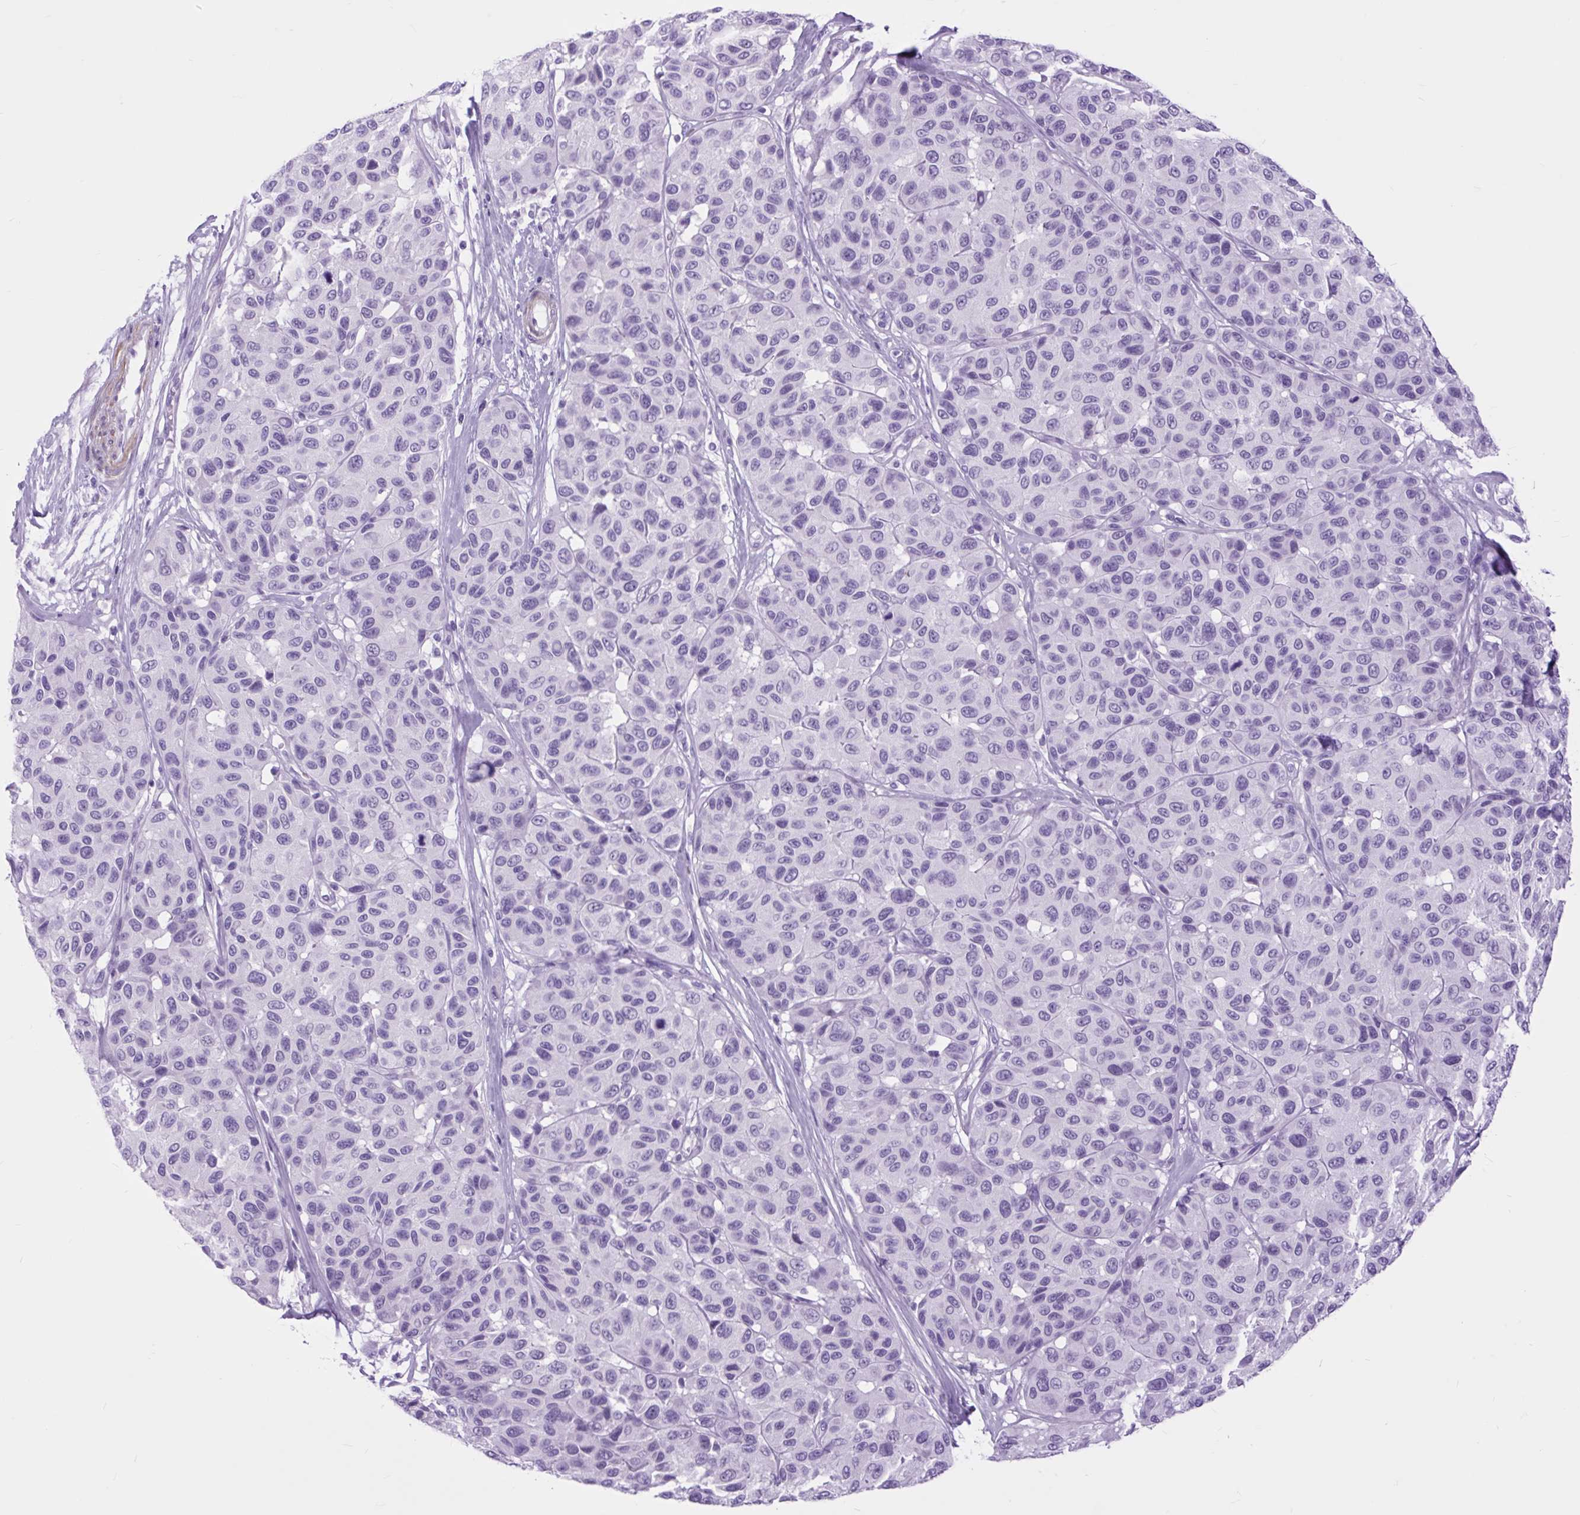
{"staining": {"intensity": "negative", "quantity": "none", "location": "none"}, "tissue": "melanoma", "cell_type": "Tumor cells", "image_type": "cancer", "snomed": [{"axis": "morphology", "description": "Malignant melanoma, NOS"}, {"axis": "topography", "description": "Skin"}], "caption": "DAB (3,3'-diaminobenzidine) immunohistochemical staining of human malignant melanoma shows no significant staining in tumor cells.", "gene": "DPP6", "patient": {"sex": "female", "age": 66}}